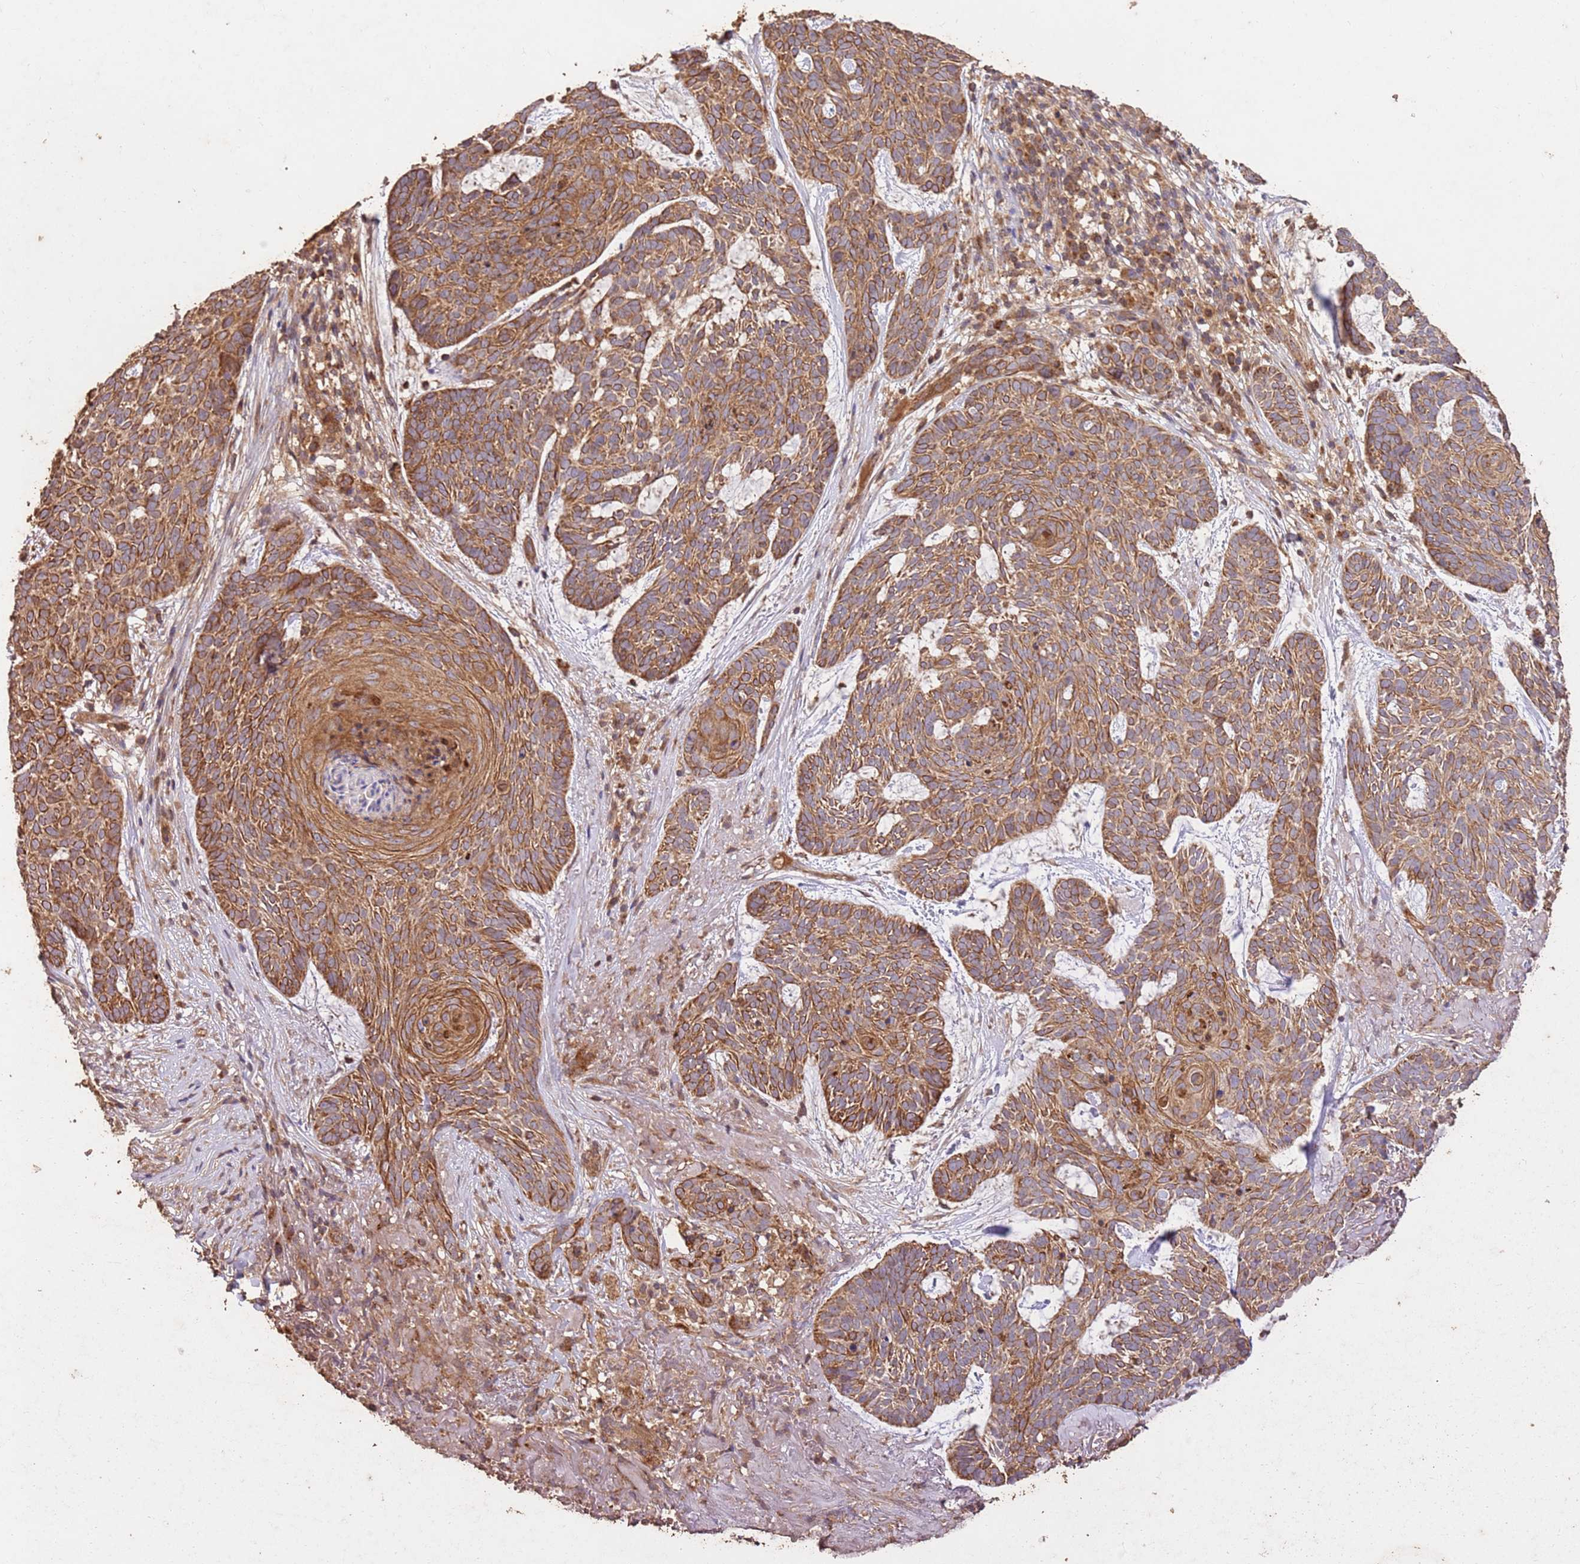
{"staining": {"intensity": "moderate", "quantity": ">75%", "location": "cytoplasmic/membranous"}, "tissue": "skin cancer", "cell_type": "Tumor cells", "image_type": "cancer", "snomed": [{"axis": "morphology", "description": "Basal cell carcinoma"}, {"axis": "topography", "description": "Skin"}], "caption": "Immunohistochemical staining of human skin cancer (basal cell carcinoma) displays medium levels of moderate cytoplasmic/membranous protein positivity in approximately >75% of tumor cells. (IHC, brightfield microscopy, high magnification).", "gene": "LRRC28", "patient": {"sex": "female", "age": 89}}